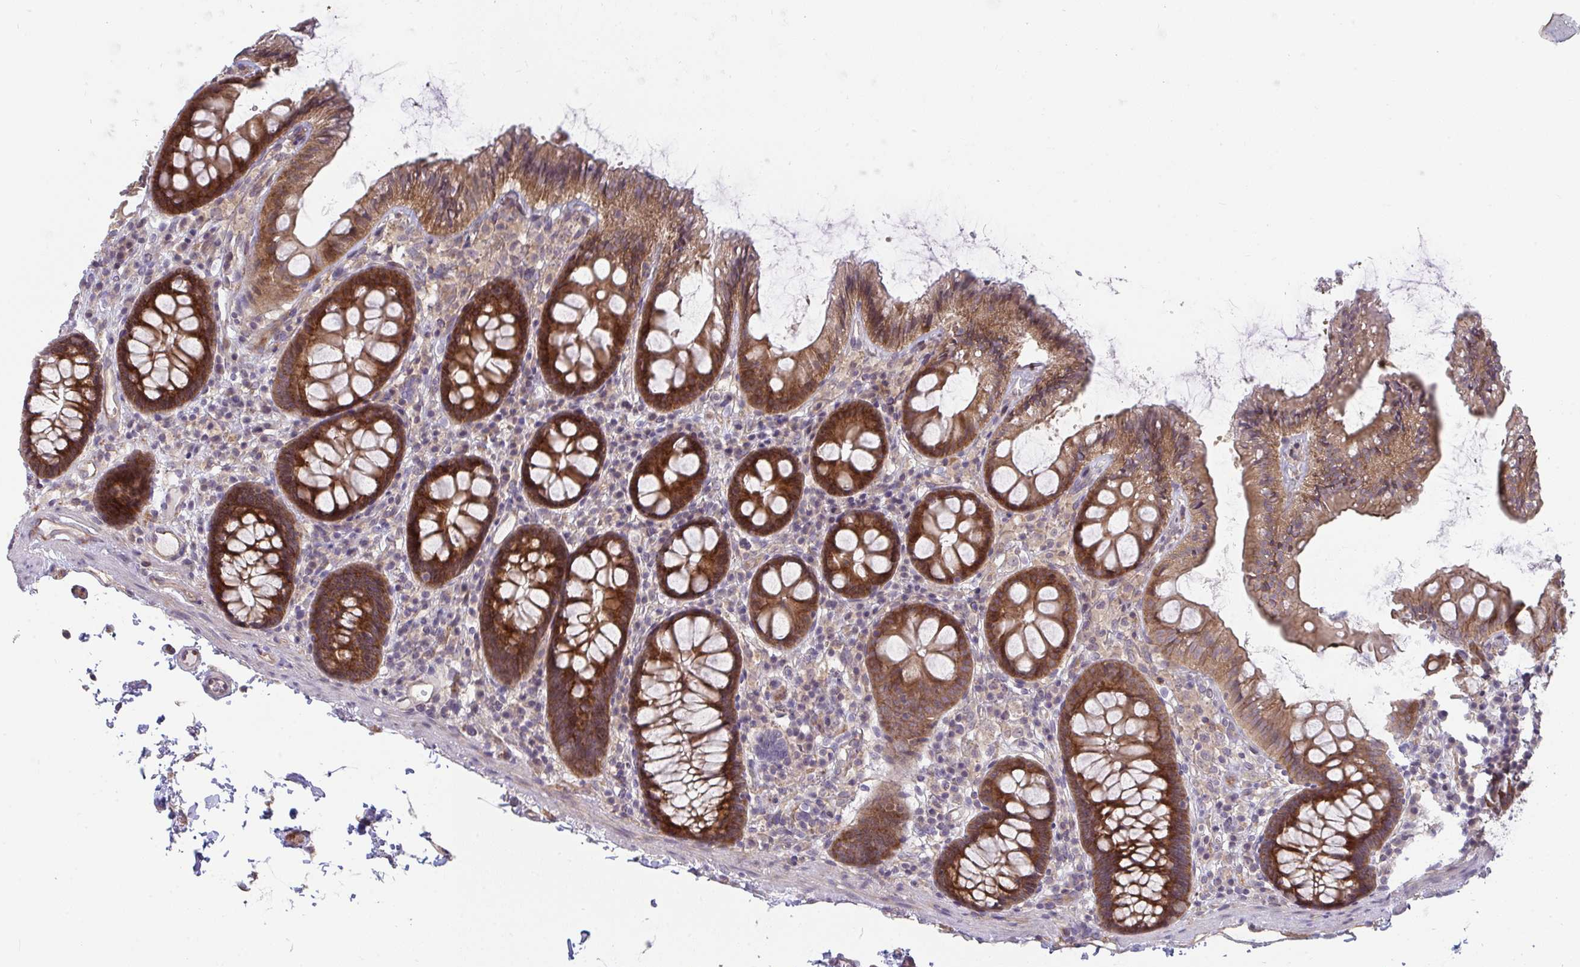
{"staining": {"intensity": "moderate", "quantity": "25%-75%", "location": "cytoplasmic/membranous"}, "tissue": "colon", "cell_type": "Endothelial cells", "image_type": "normal", "snomed": [{"axis": "morphology", "description": "Normal tissue, NOS"}, {"axis": "topography", "description": "Colon"}], "caption": "IHC of benign human colon exhibits medium levels of moderate cytoplasmic/membranous expression in approximately 25%-75% of endothelial cells. (Brightfield microscopy of DAB IHC at high magnification).", "gene": "CASP9", "patient": {"sex": "male", "age": 84}}